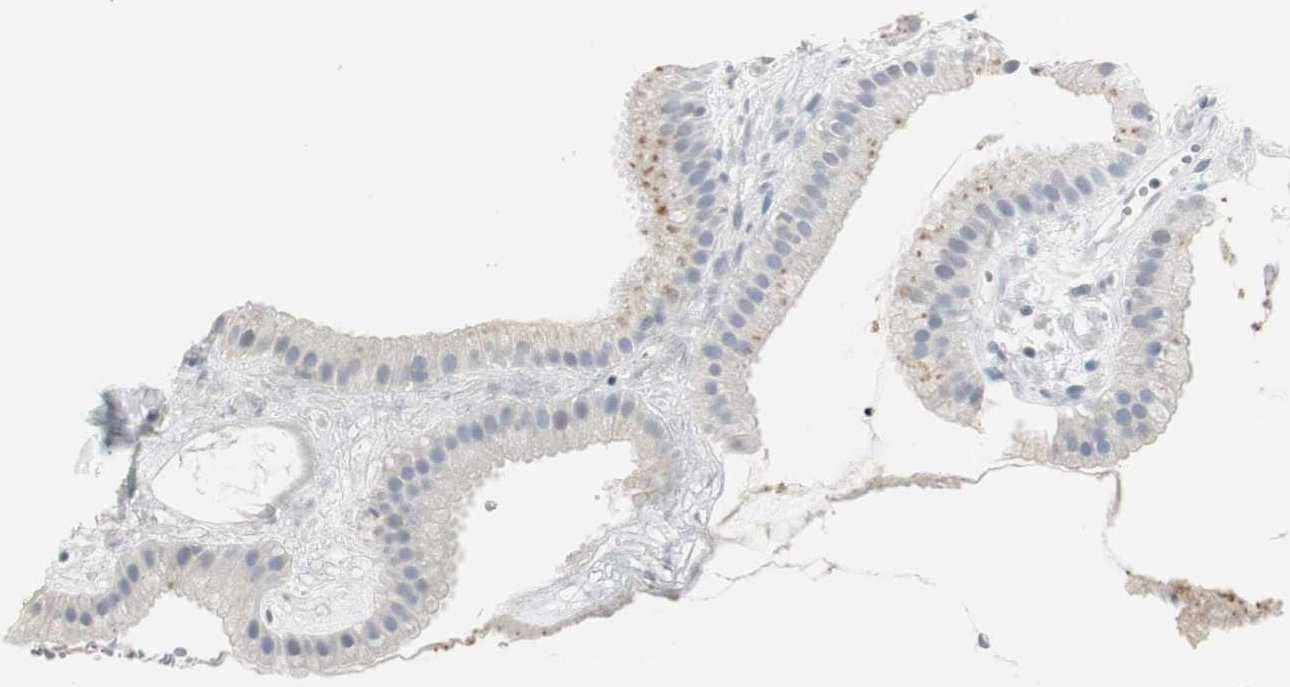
{"staining": {"intensity": "negative", "quantity": "none", "location": "none"}, "tissue": "gallbladder", "cell_type": "Glandular cells", "image_type": "normal", "snomed": [{"axis": "morphology", "description": "Normal tissue, NOS"}, {"axis": "topography", "description": "Gallbladder"}], "caption": "Glandular cells are negative for brown protein staining in normal gallbladder. (DAB (3,3'-diaminobenzidine) immunohistochemistry (IHC) visualized using brightfield microscopy, high magnification).", "gene": "PI15", "patient": {"sex": "female", "age": 64}}